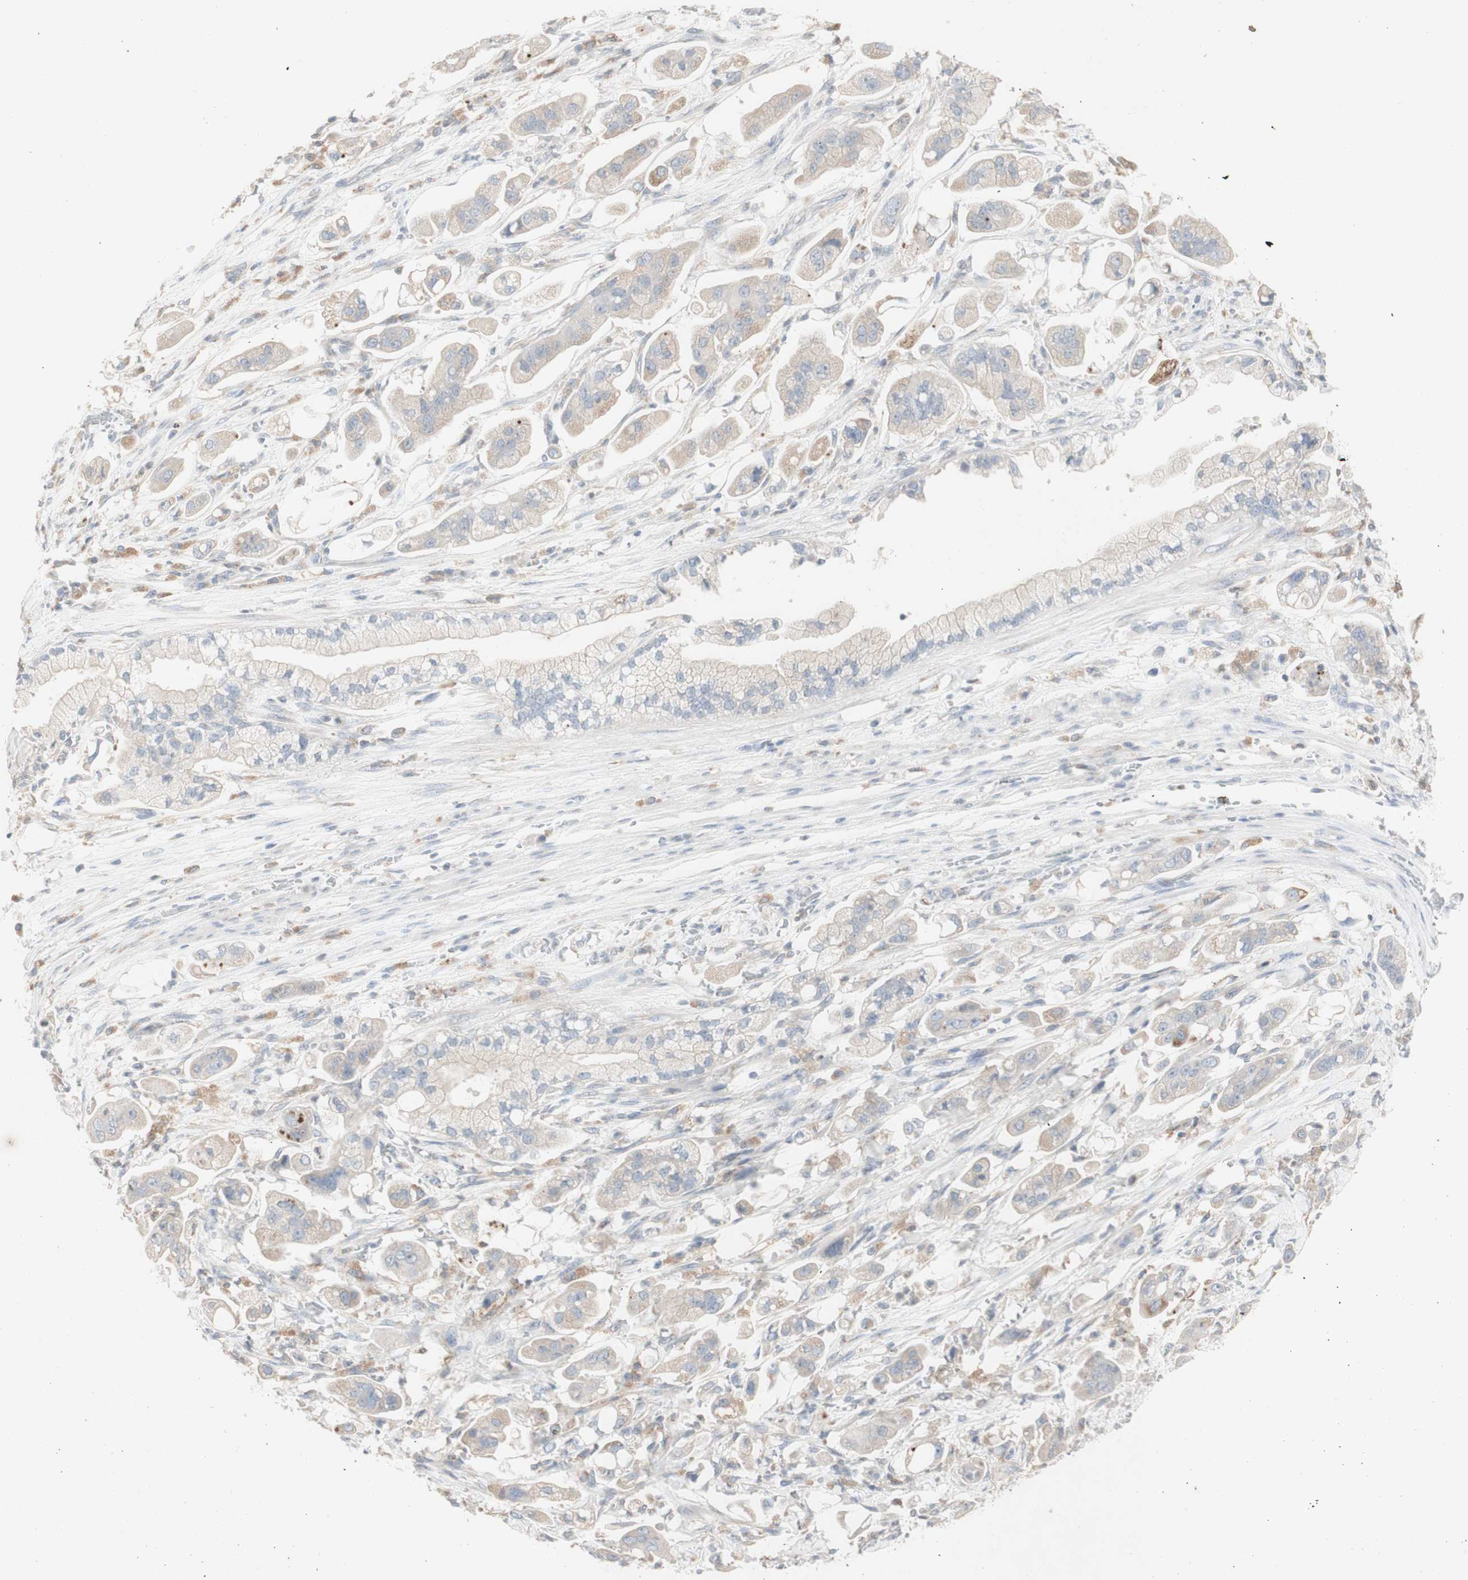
{"staining": {"intensity": "weak", "quantity": "<25%", "location": "cytoplasmic/membranous"}, "tissue": "stomach cancer", "cell_type": "Tumor cells", "image_type": "cancer", "snomed": [{"axis": "morphology", "description": "Adenocarcinoma, NOS"}, {"axis": "topography", "description": "Stomach"}], "caption": "IHC micrograph of stomach cancer stained for a protein (brown), which shows no positivity in tumor cells. (DAB (3,3'-diaminobenzidine) immunohistochemistry (IHC) visualized using brightfield microscopy, high magnification).", "gene": "ATP6V1B1", "patient": {"sex": "male", "age": 62}}